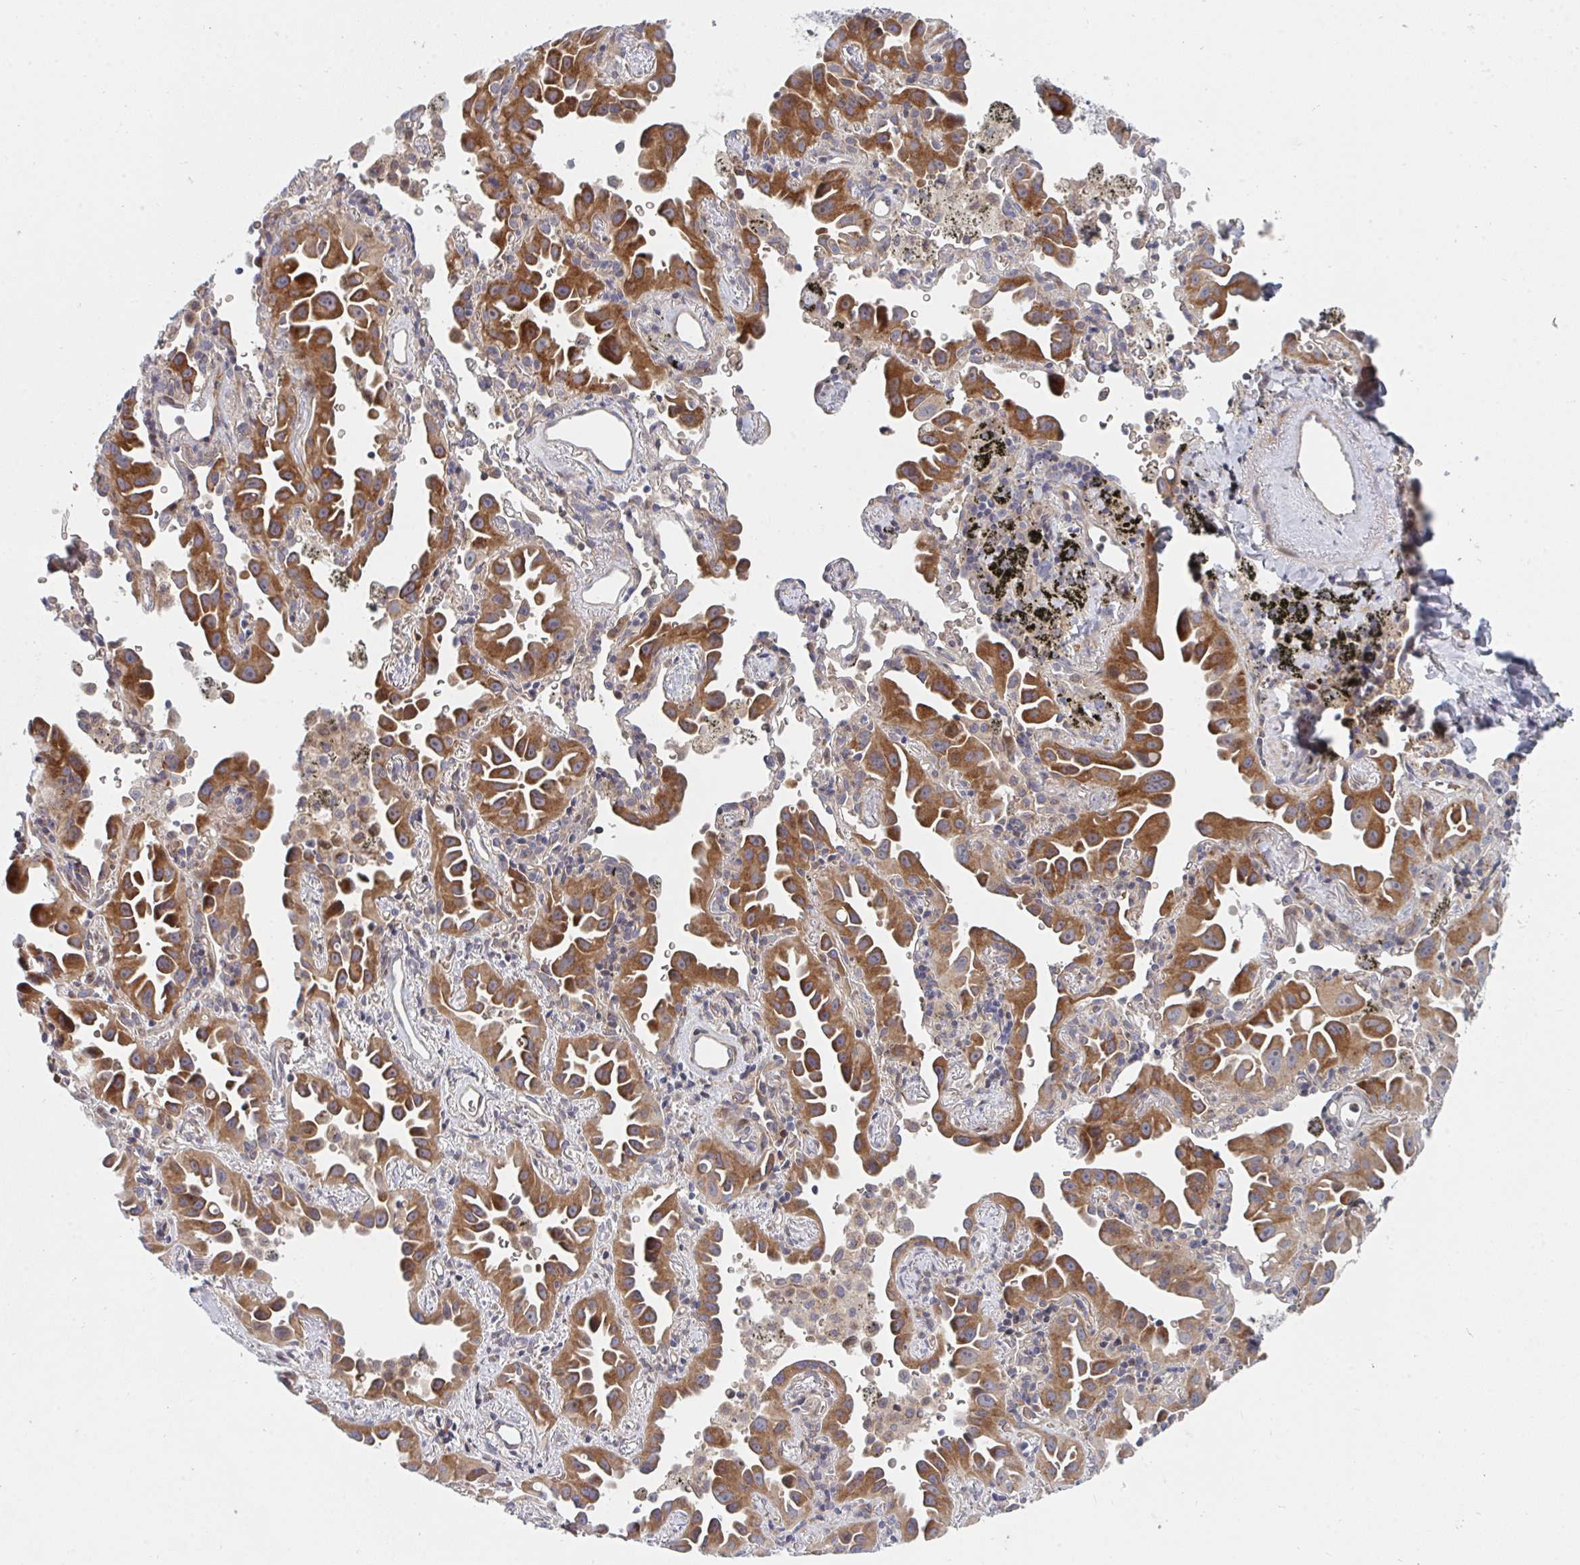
{"staining": {"intensity": "moderate", "quantity": ">75%", "location": "cytoplasmic/membranous"}, "tissue": "lung cancer", "cell_type": "Tumor cells", "image_type": "cancer", "snomed": [{"axis": "morphology", "description": "Adenocarcinoma, NOS"}, {"axis": "topography", "description": "Lung"}], "caption": "DAB immunohistochemical staining of human lung adenocarcinoma shows moderate cytoplasmic/membranous protein expression in approximately >75% of tumor cells.", "gene": "TNFSF4", "patient": {"sex": "male", "age": 68}}